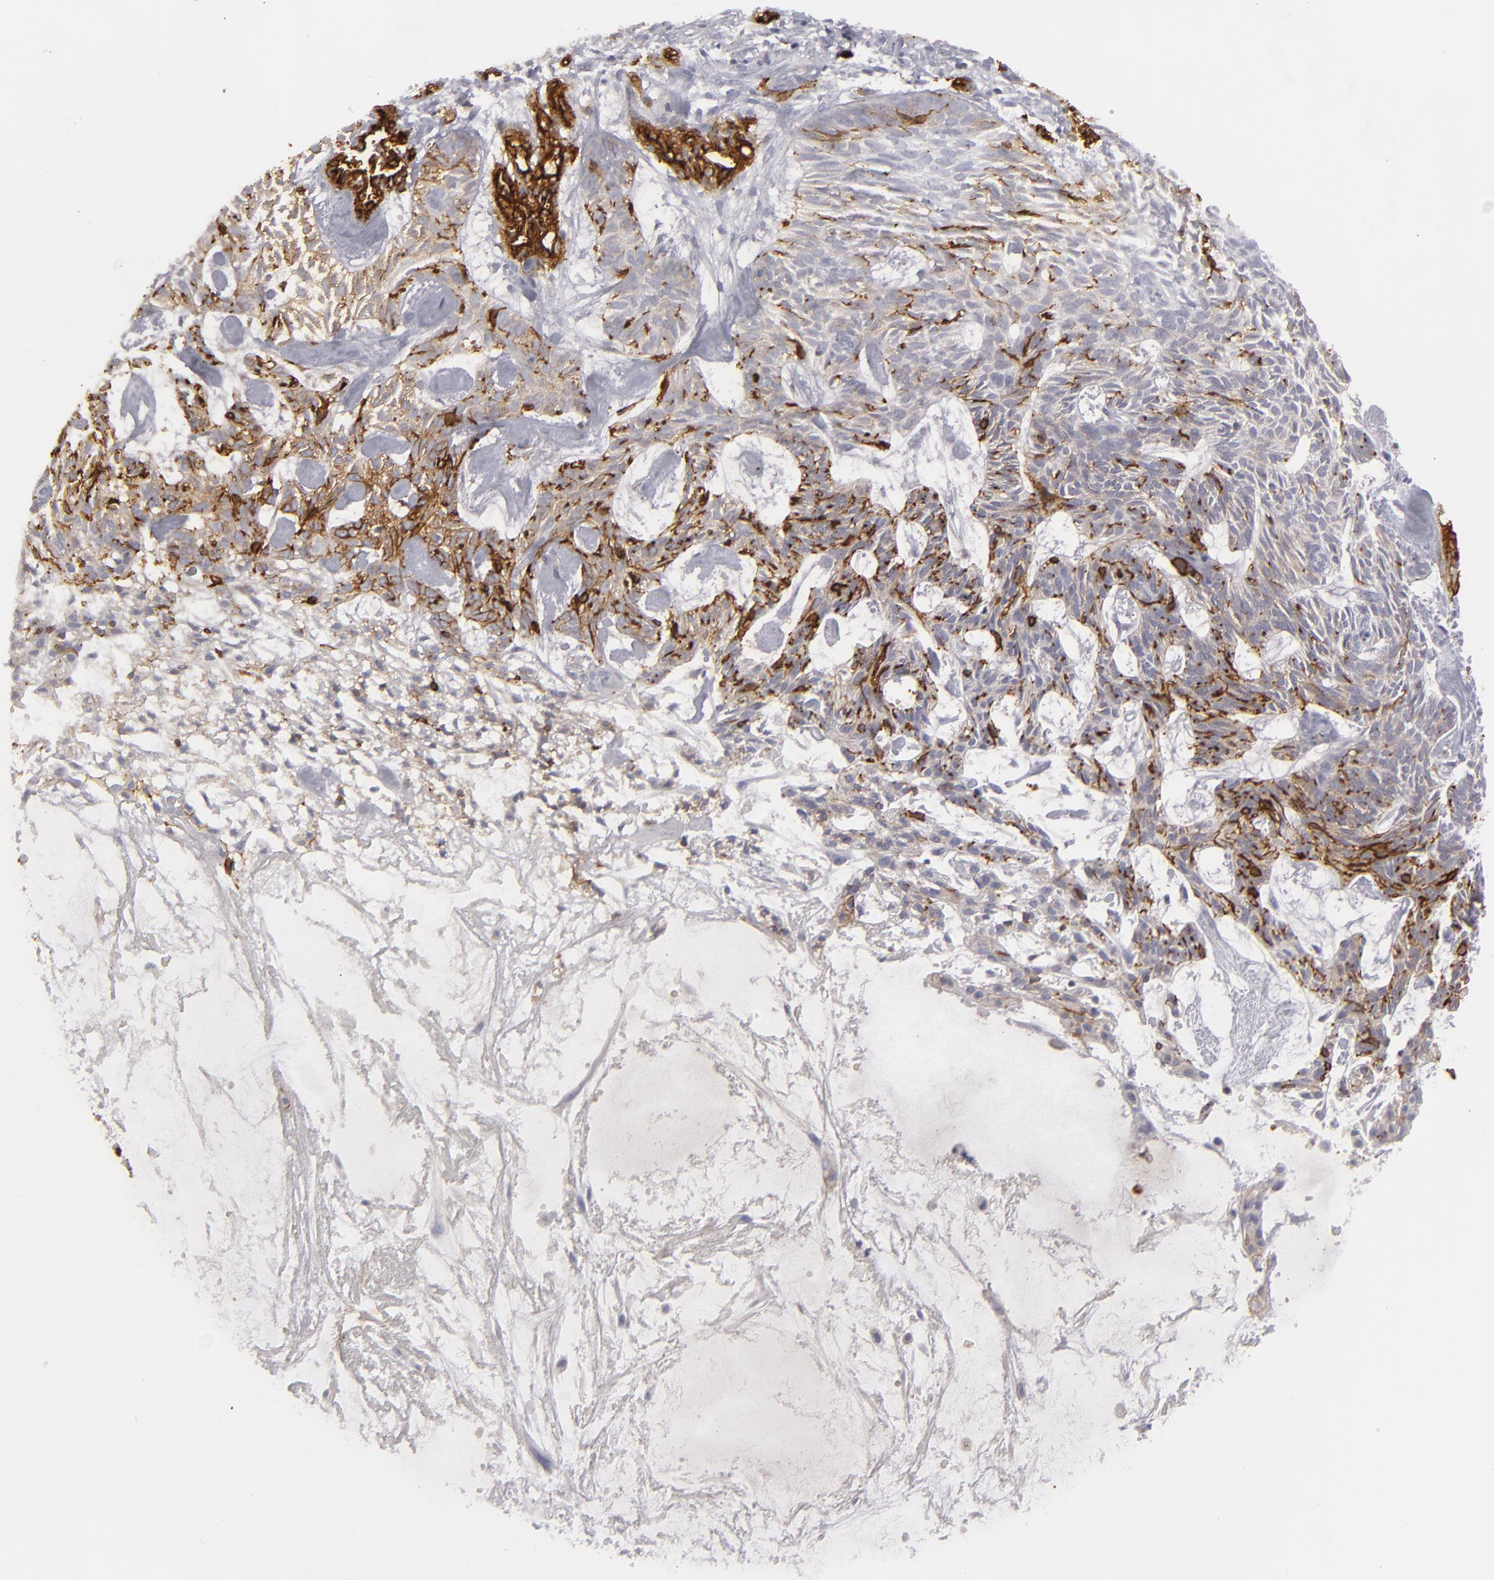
{"staining": {"intensity": "weak", "quantity": "25%-75%", "location": "cytoplasmic/membranous"}, "tissue": "skin cancer", "cell_type": "Tumor cells", "image_type": "cancer", "snomed": [{"axis": "morphology", "description": "Basal cell carcinoma"}, {"axis": "topography", "description": "Skin"}], "caption": "This image demonstrates IHC staining of basal cell carcinoma (skin), with low weak cytoplasmic/membranous expression in approximately 25%-75% of tumor cells.", "gene": "MCAM", "patient": {"sex": "male", "age": 75}}